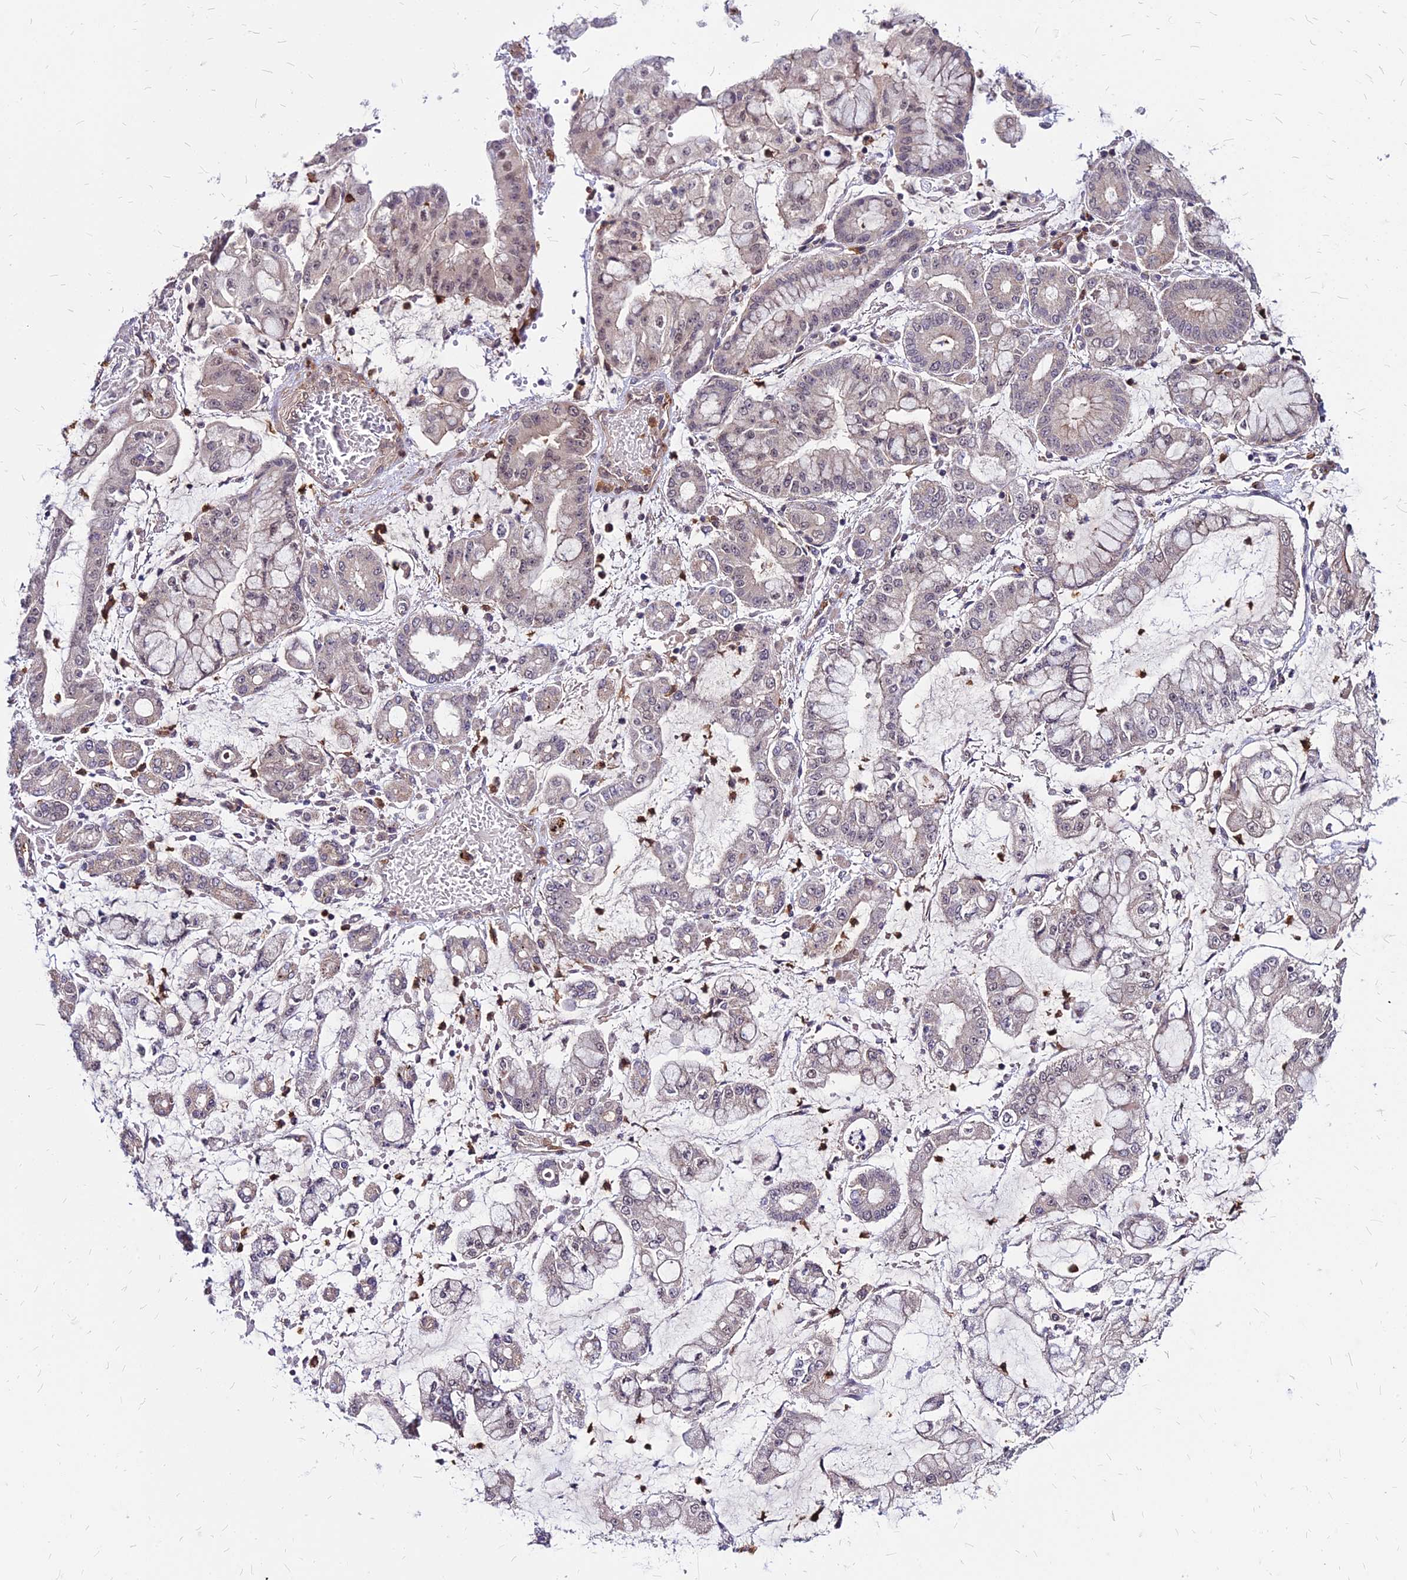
{"staining": {"intensity": "weak", "quantity": "<25%", "location": "nuclear"}, "tissue": "stomach cancer", "cell_type": "Tumor cells", "image_type": "cancer", "snomed": [{"axis": "morphology", "description": "Adenocarcinoma, NOS"}, {"axis": "topography", "description": "Stomach"}], "caption": "This micrograph is of adenocarcinoma (stomach) stained with IHC to label a protein in brown with the nuclei are counter-stained blue. There is no expression in tumor cells.", "gene": "APBA3", "patient": {"sex": "male", "age": 76}}